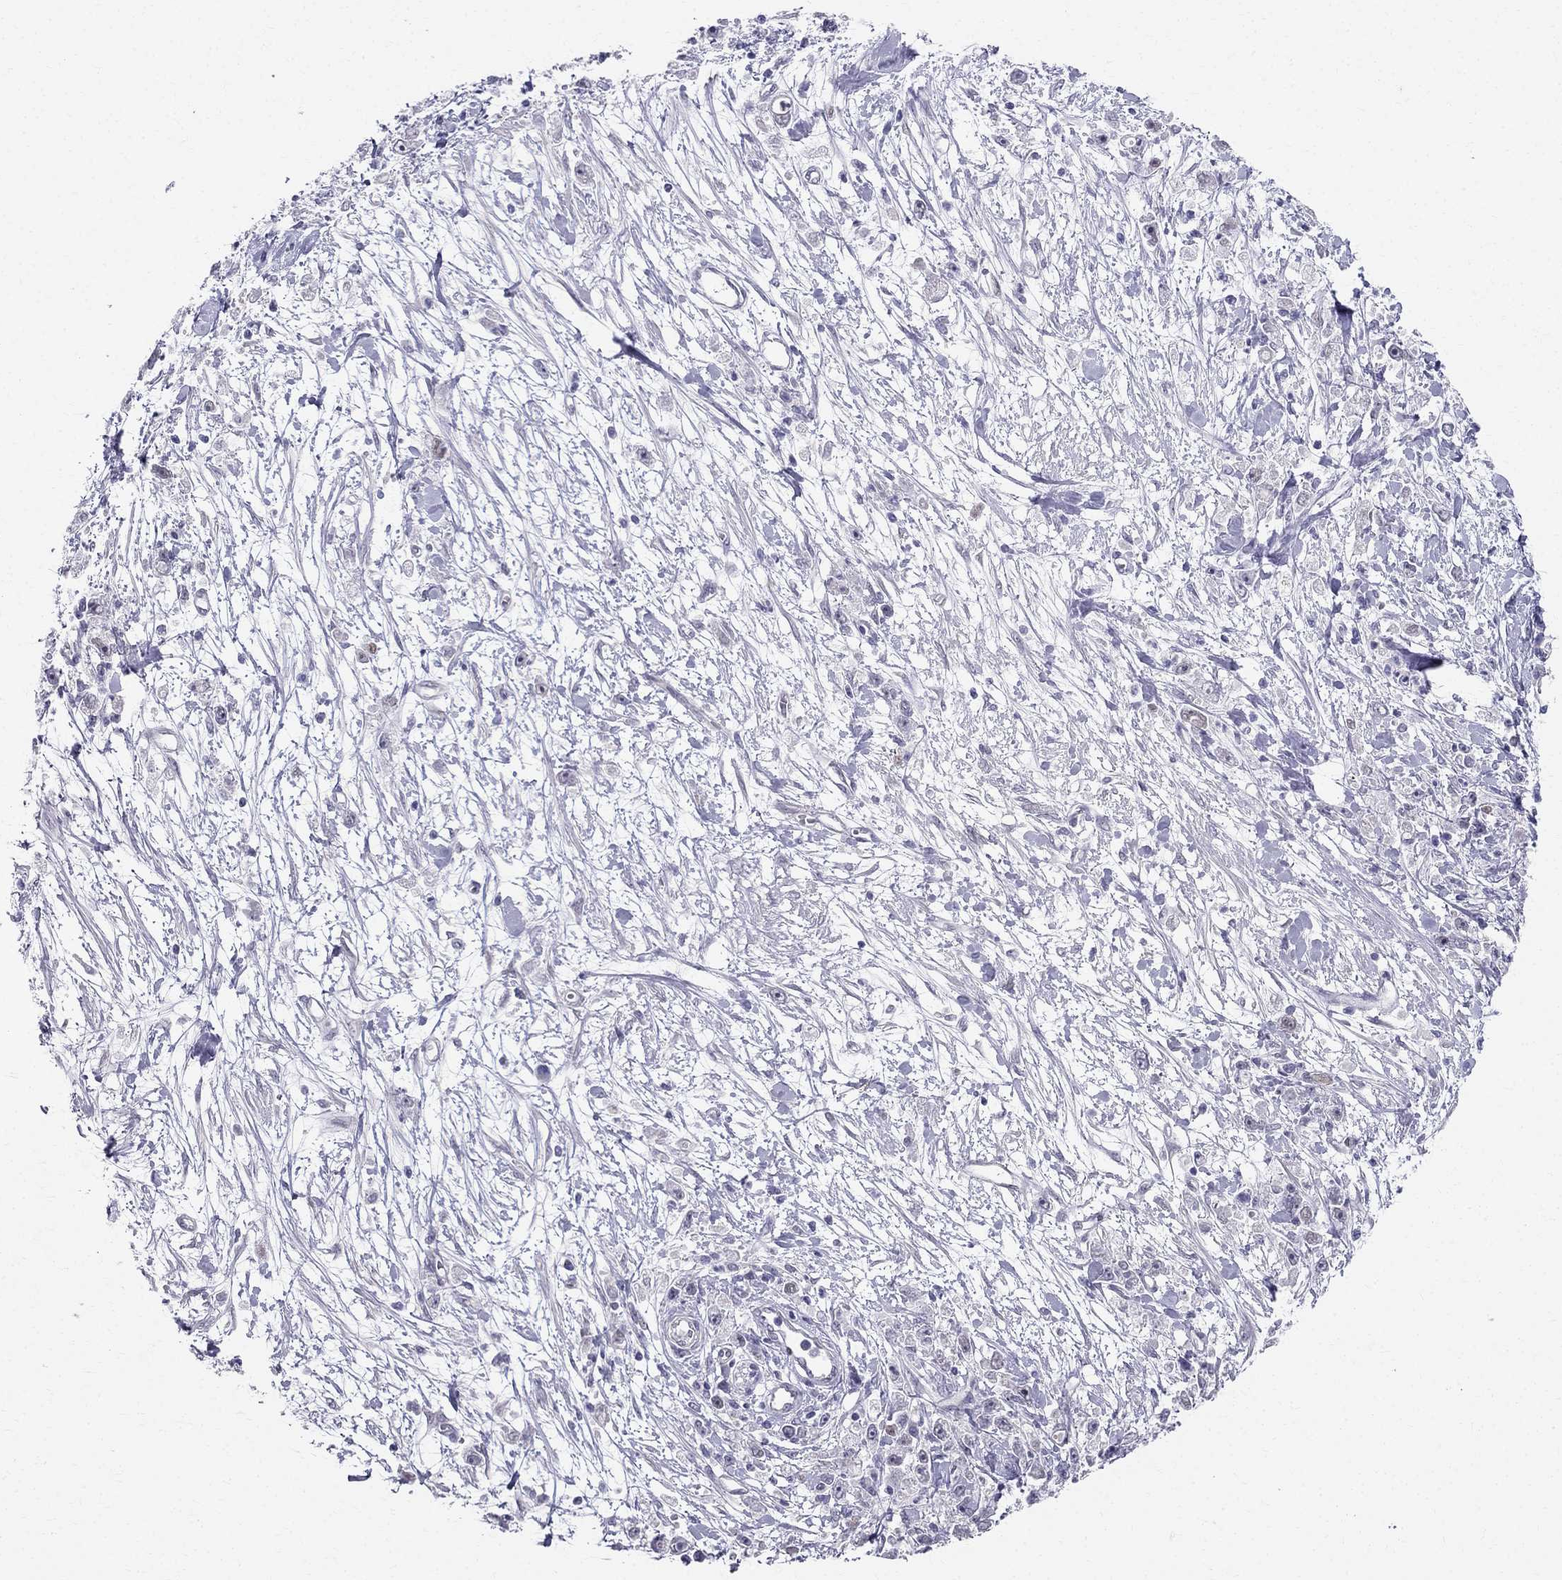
{"staining": {"intensity": "negative", "quantity": "none", "location": "none"}, "tissue": "stomach cancer", "cell_type": "Tumor cells", "image_type": "cancer", "snomed": [{"axis": "morphology", "description": "Adenocarcinoma, NOS"}, {"axis": "topography", "description": "Stomach"}], "caption": "An immunohistochemistry micrograph of stomach cancer is shown. There is no staining in tumor cells of stomach cancer.", "gene": "BAG5", "patient": {"sex": "female", "age": 59}}